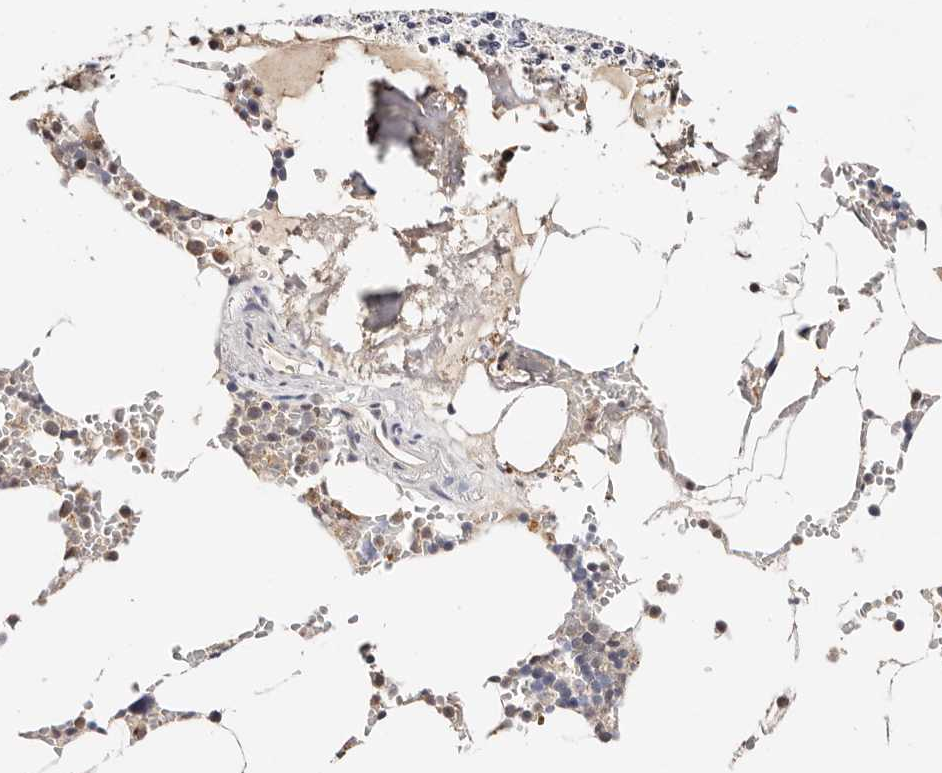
{"staining": {"intensity": "moderate", "quantity": "25%-75%", "location": "nuclear"}, "tissue": "bone marrow", "cell_type": "Hematopoietic cells", "image_type": "normal", "snomed": [{"axis": "morphology", "description": "Normal tissue, NOS"}, {"axis": "topography", "description": "Bone marrow"}], "caption": "A high-resolution image shows IHC staining of normal bone marrow, which demonstrates moderate nuclear positivity in about 25%-75% of hematopoietic cells. The staining was performed using DAB, with brown indicating positive protein expression. Nuclei are stained blue with hematoxylin.", "gene": "VIPAS39", "patient": {"sex": "male", "age": 70}}